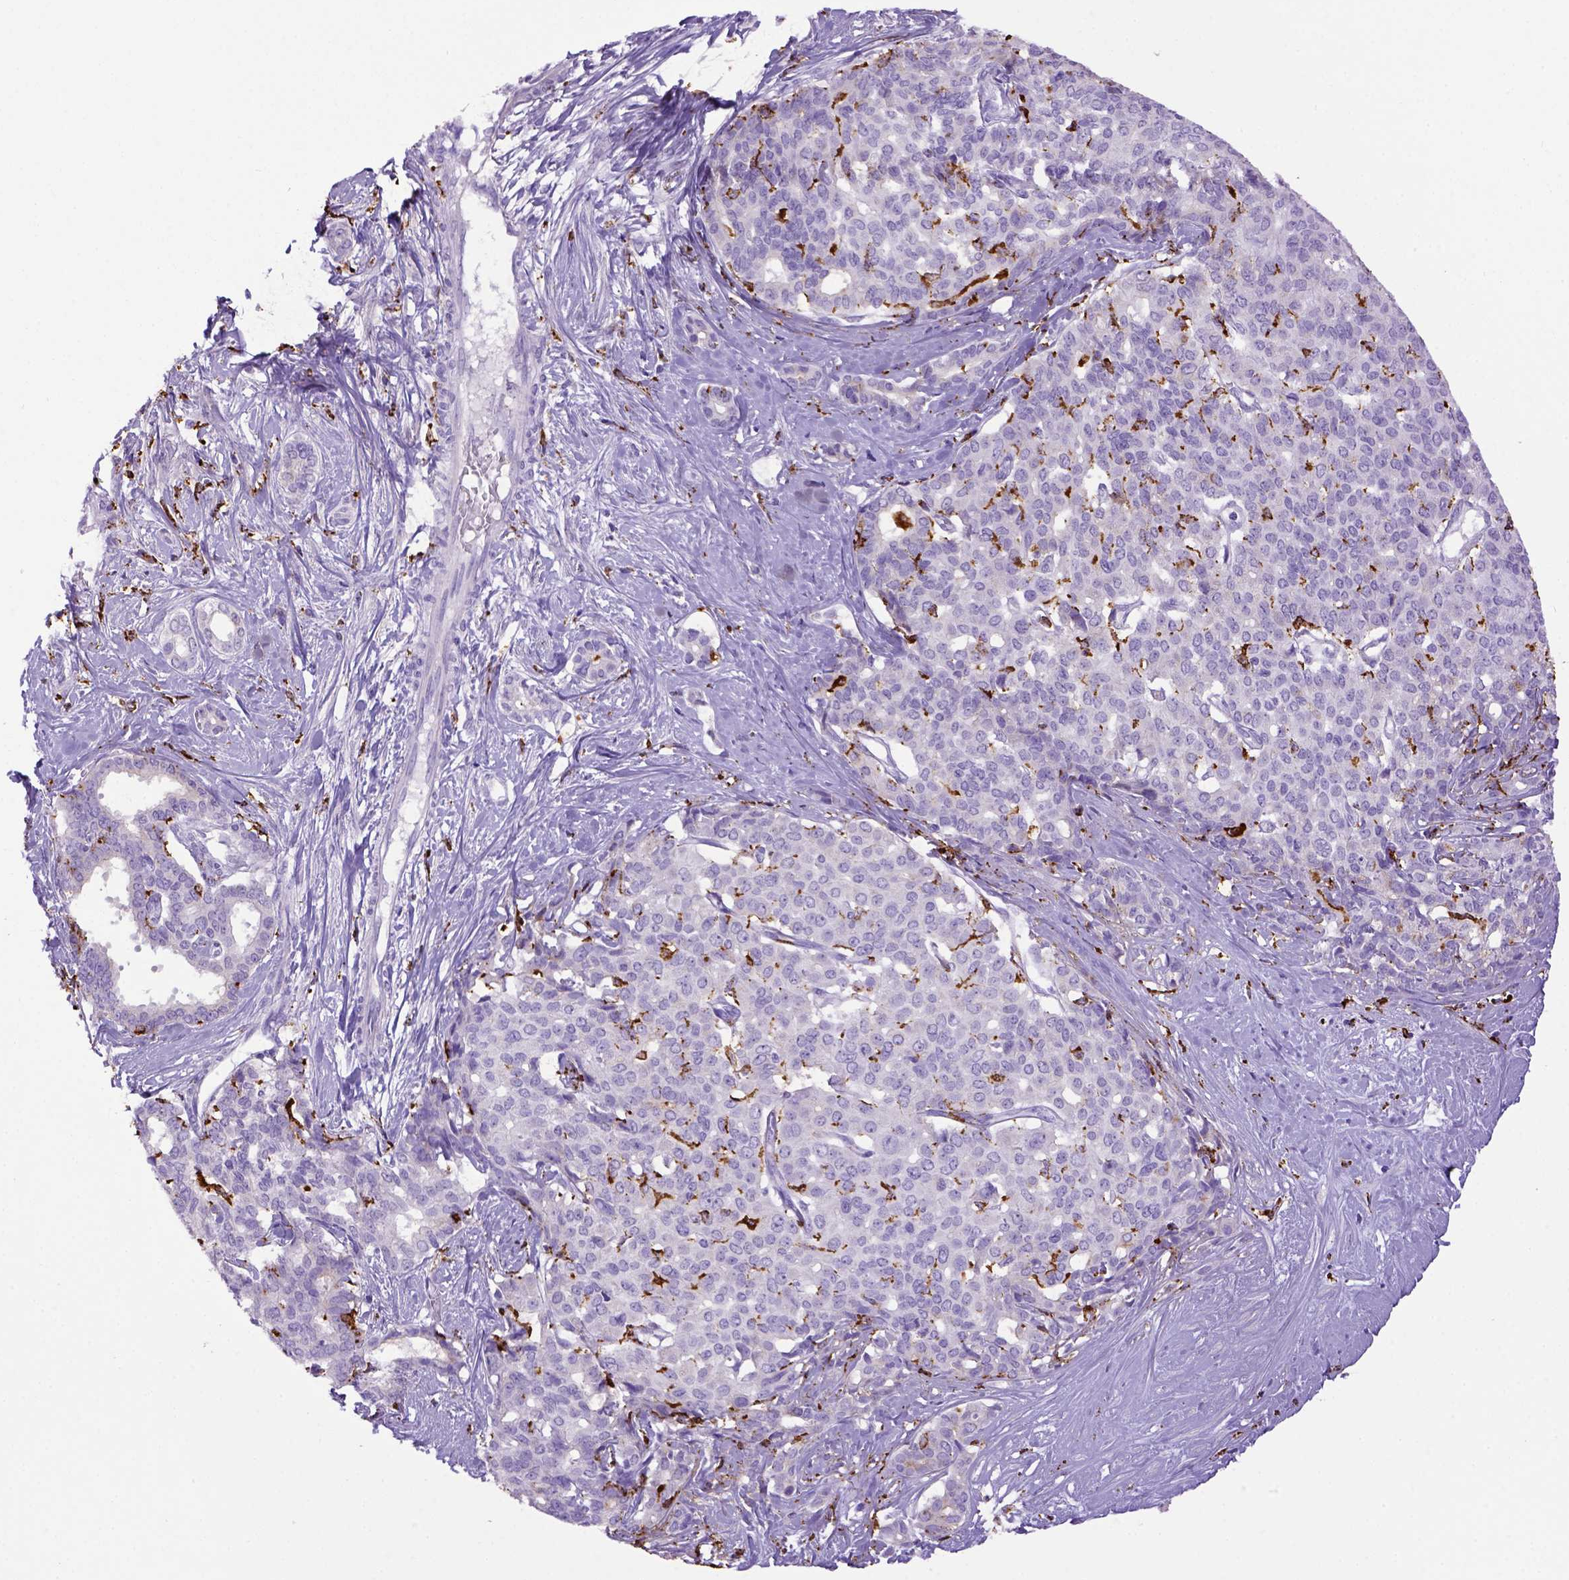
{"staining": {"intensity": "negative", "quantity": "none", "location": "none"}, "tissue": "liver cancer", "cell_type": "Tumor cells", "image_type": "cancer", "snomed": [{"axis": "morphology", "description": "Cholangiocarcinoma"}, {"axis": "topography", "description": "Liver"}], "caption": "An image of human cholangiocarcinoma (liver) is negative for staining in tumor cells.", "gene": "CD68", "patient": {"sex": "female", "age": 47}}